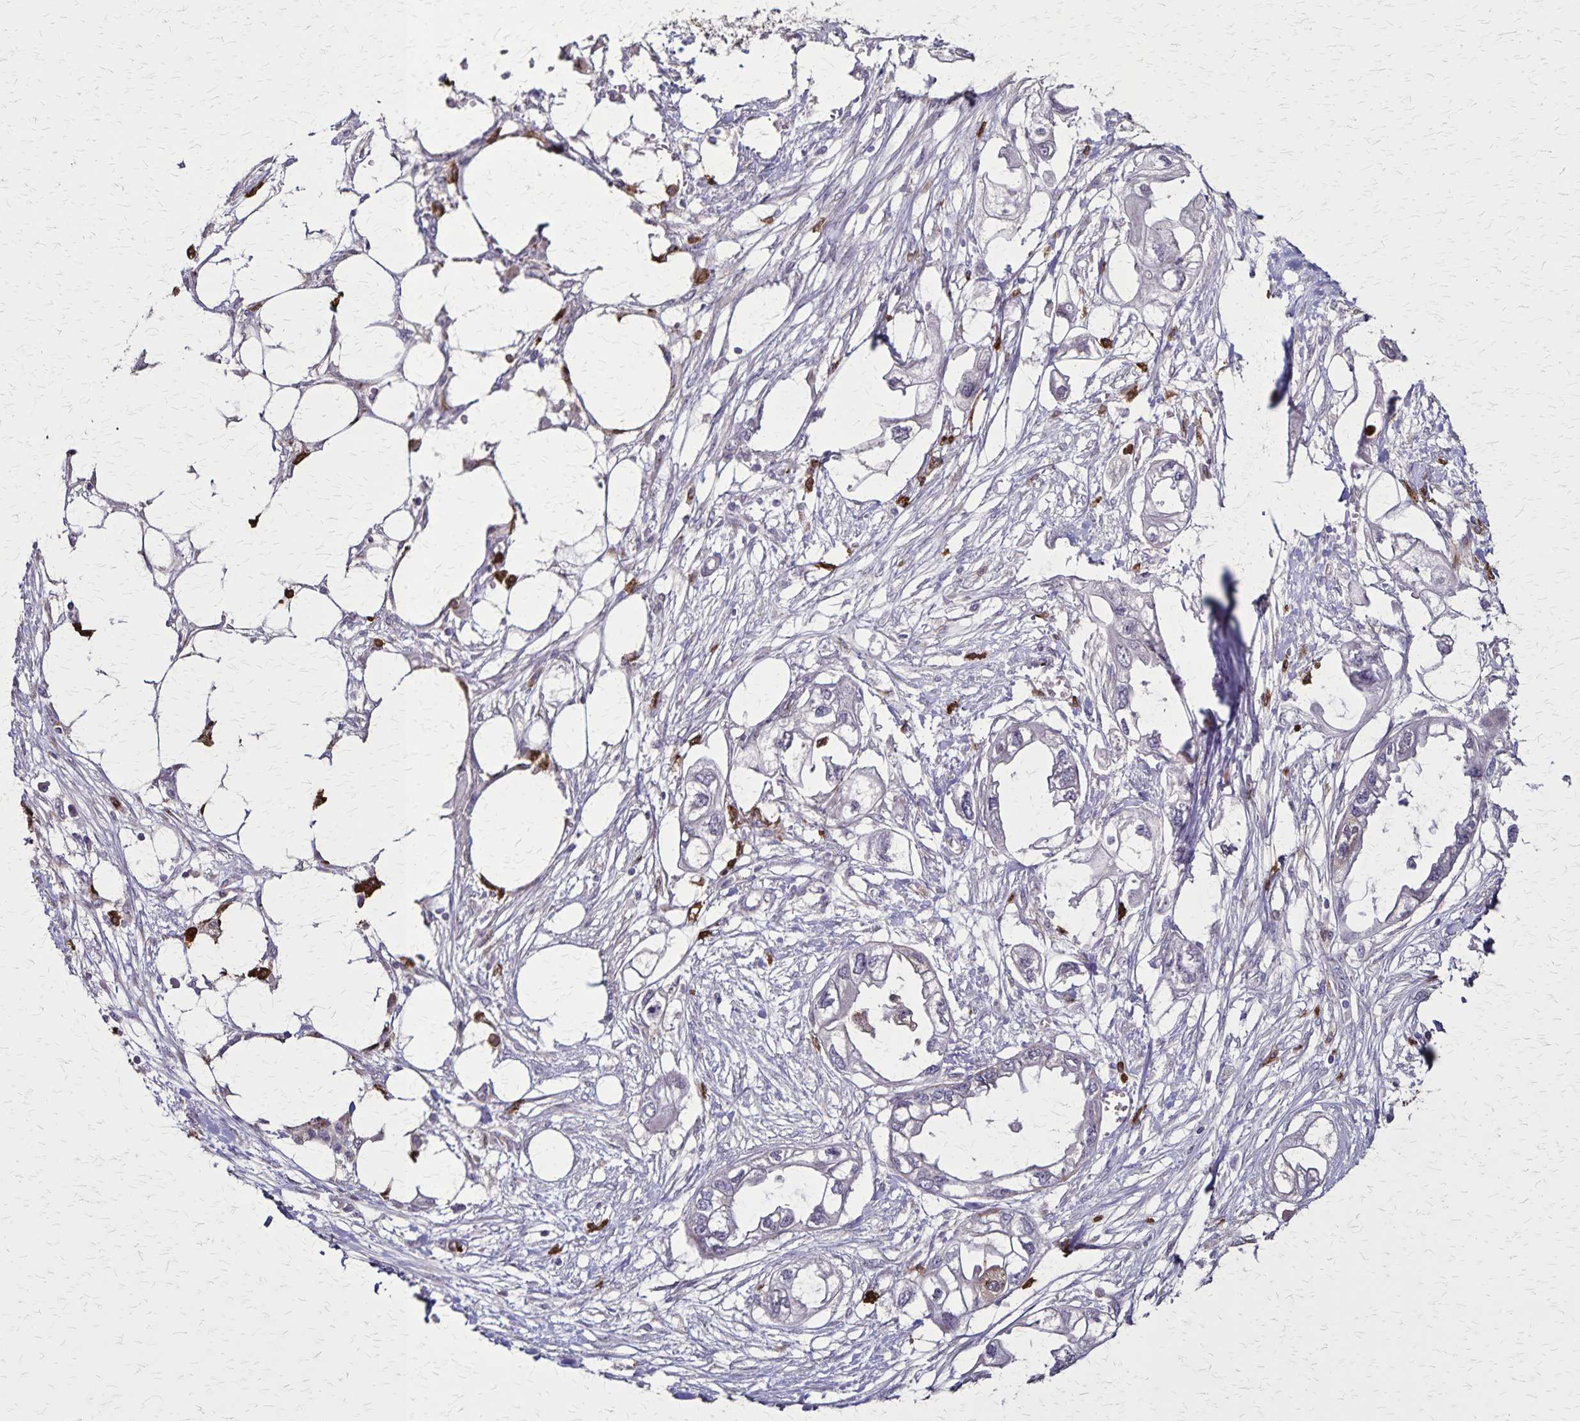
{"staining": {"intensity": "negative", "quantity": "none", "location": "none"}, "tissue": "endometrial cancer", "cell_type": "Tumor cells", "image_type": "cancer", "snomed": [{"axis": "morphology", "description": "Adenocarcinoma, NOS"}, {"axis": "morphology", "description": "Adenocarcinoma, metastatic, NOS"}, {"axis": "topography", "description": "Adipose tissue"}, {"axis": "topography", "description": "Endometrium"}], "caption": "A high-resolution image shows immunohistochemistry staining of adenocarcinoma (endometrial), which exhibits no significant positivity in tumor cells.", "gene": "ULBP3", "patient": {"sex": "female", "age": 67}}